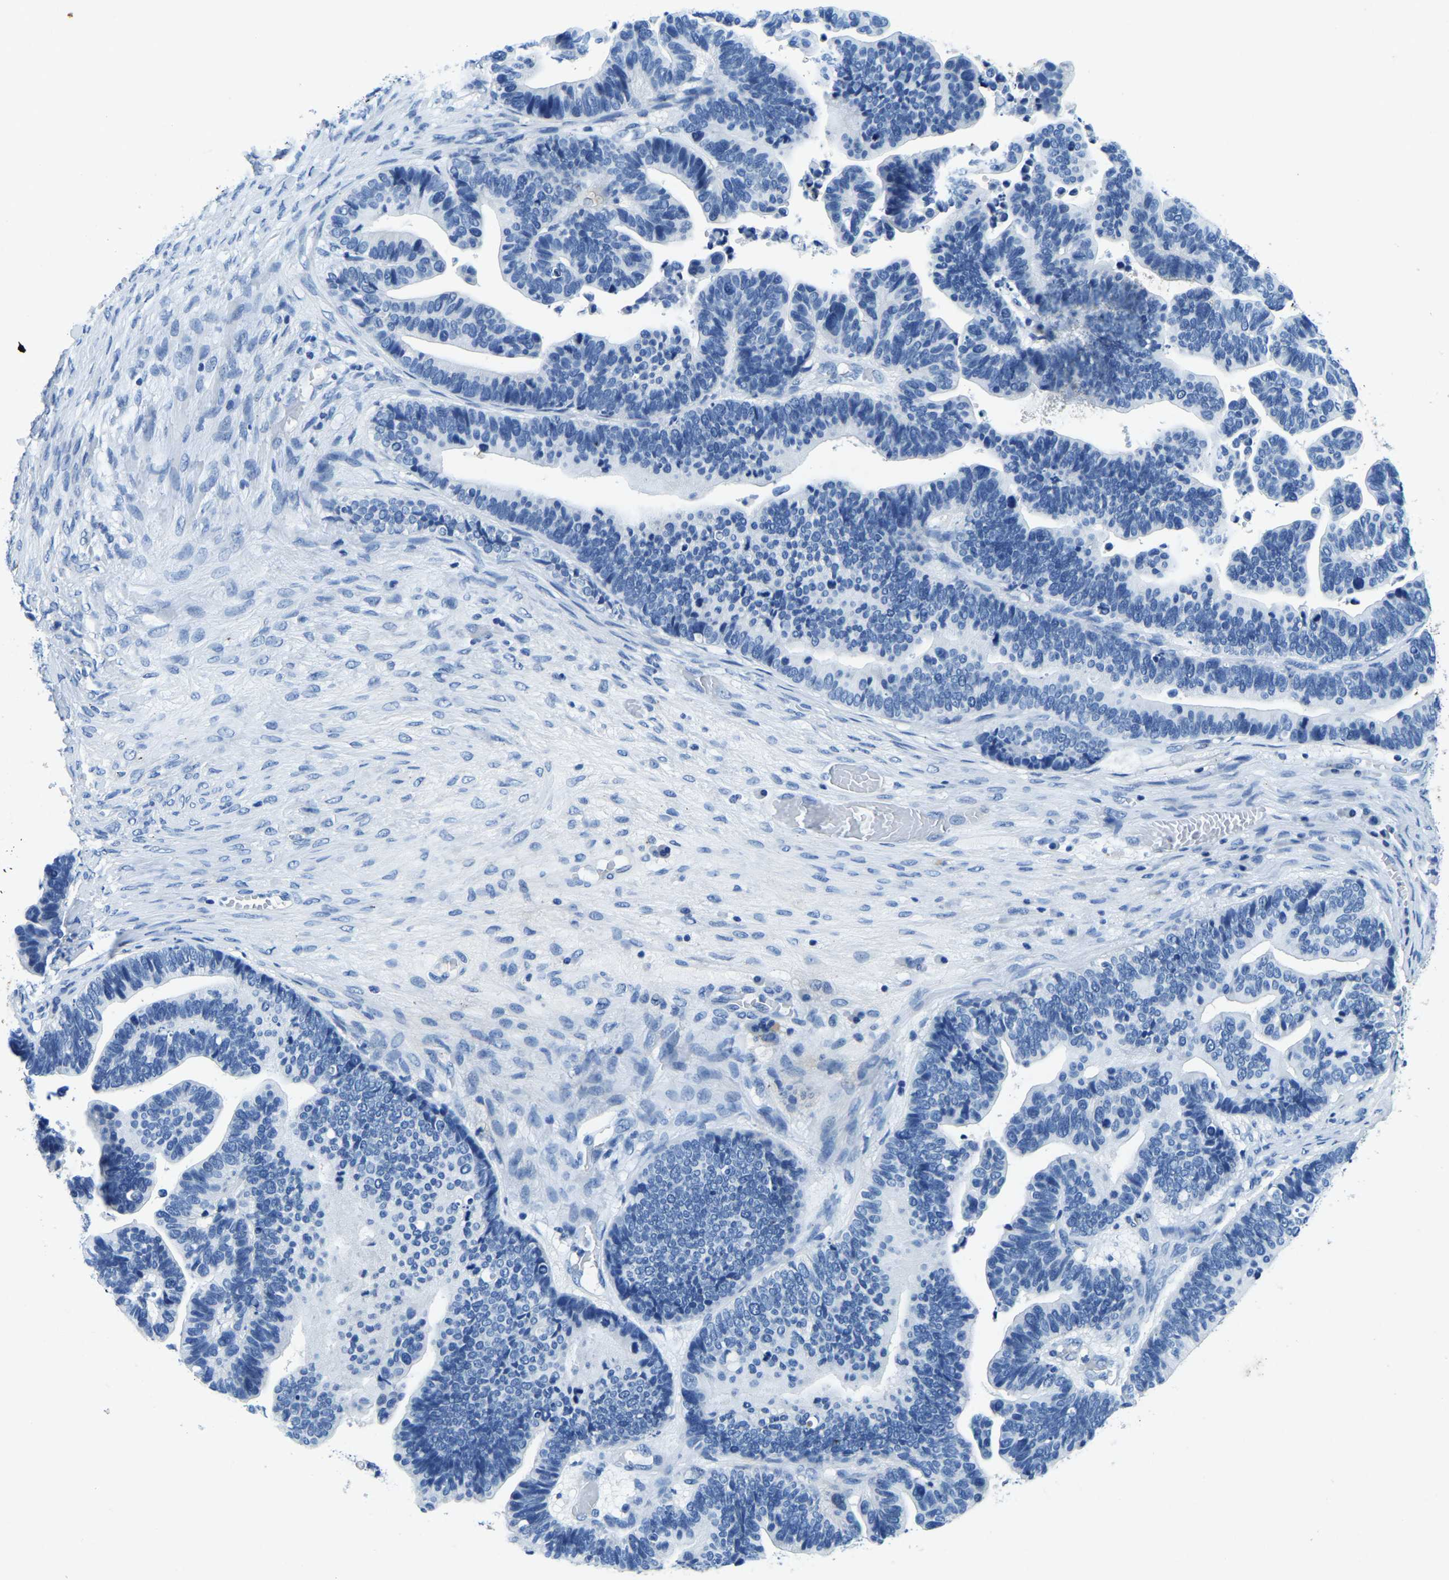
{"staining": {"intensity": "negative", "quantity": "none", "location": "none"}, "tissue": "ovarian cancer", "cell_type": "Tumor cells", "image_type": "cancer", "snomed": [{"axis": "morphology", "description": "Cystadenocarcinoma, serous, NOS"}, {"axis": "topography", "description": "Ovary"}], "caption": "This is a micrograph of IHC staining of ovarian serous cystadenocarcinoma, which shows no positivity in tumor cells. Nuclei are stained in blue.", "gene": "UBN2", "patient": {"sex": "female", "age": 56}}